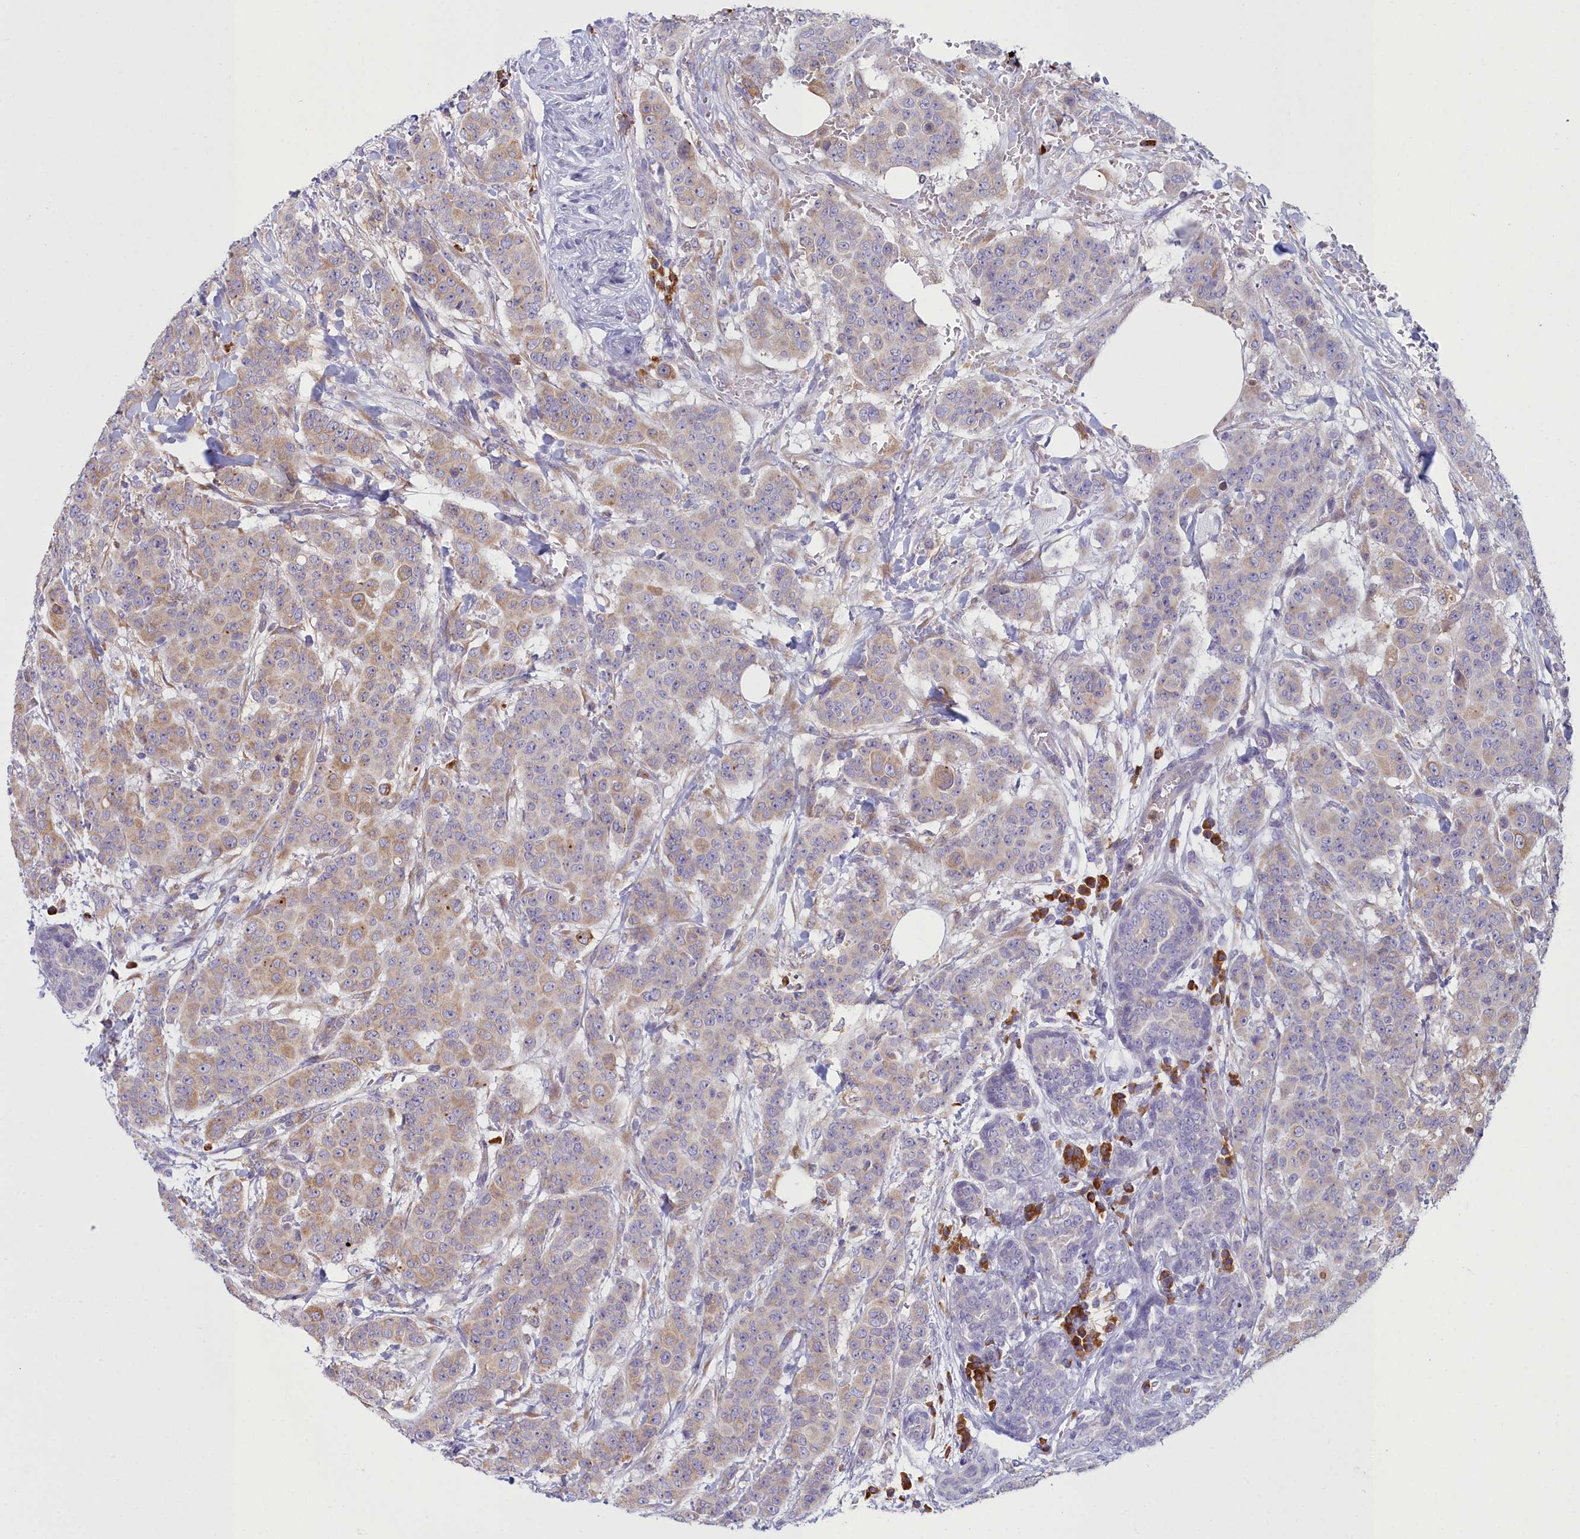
{"staining": {"intensity": "moderate", "quantity": "25%-75%", "location": "cytoplasmic/membranous"}, "tissue": "breast cancer", "cell_type": "Tumor cells", "image_type": "cancer", "snomed": [{"axis": "morphology", "description": "Duct carcinoma"}, {"axis": "topography", "description": "Breast"}], "caption": "An IHC image of tumor tissue is shown. Protein staining in brown shows moderate cytoplasmic/membranous positivity in breast invasive ductal carcinoma within tumor cells.", "gene": "HM13", "patient": {"sex": "female", "age": 40}}